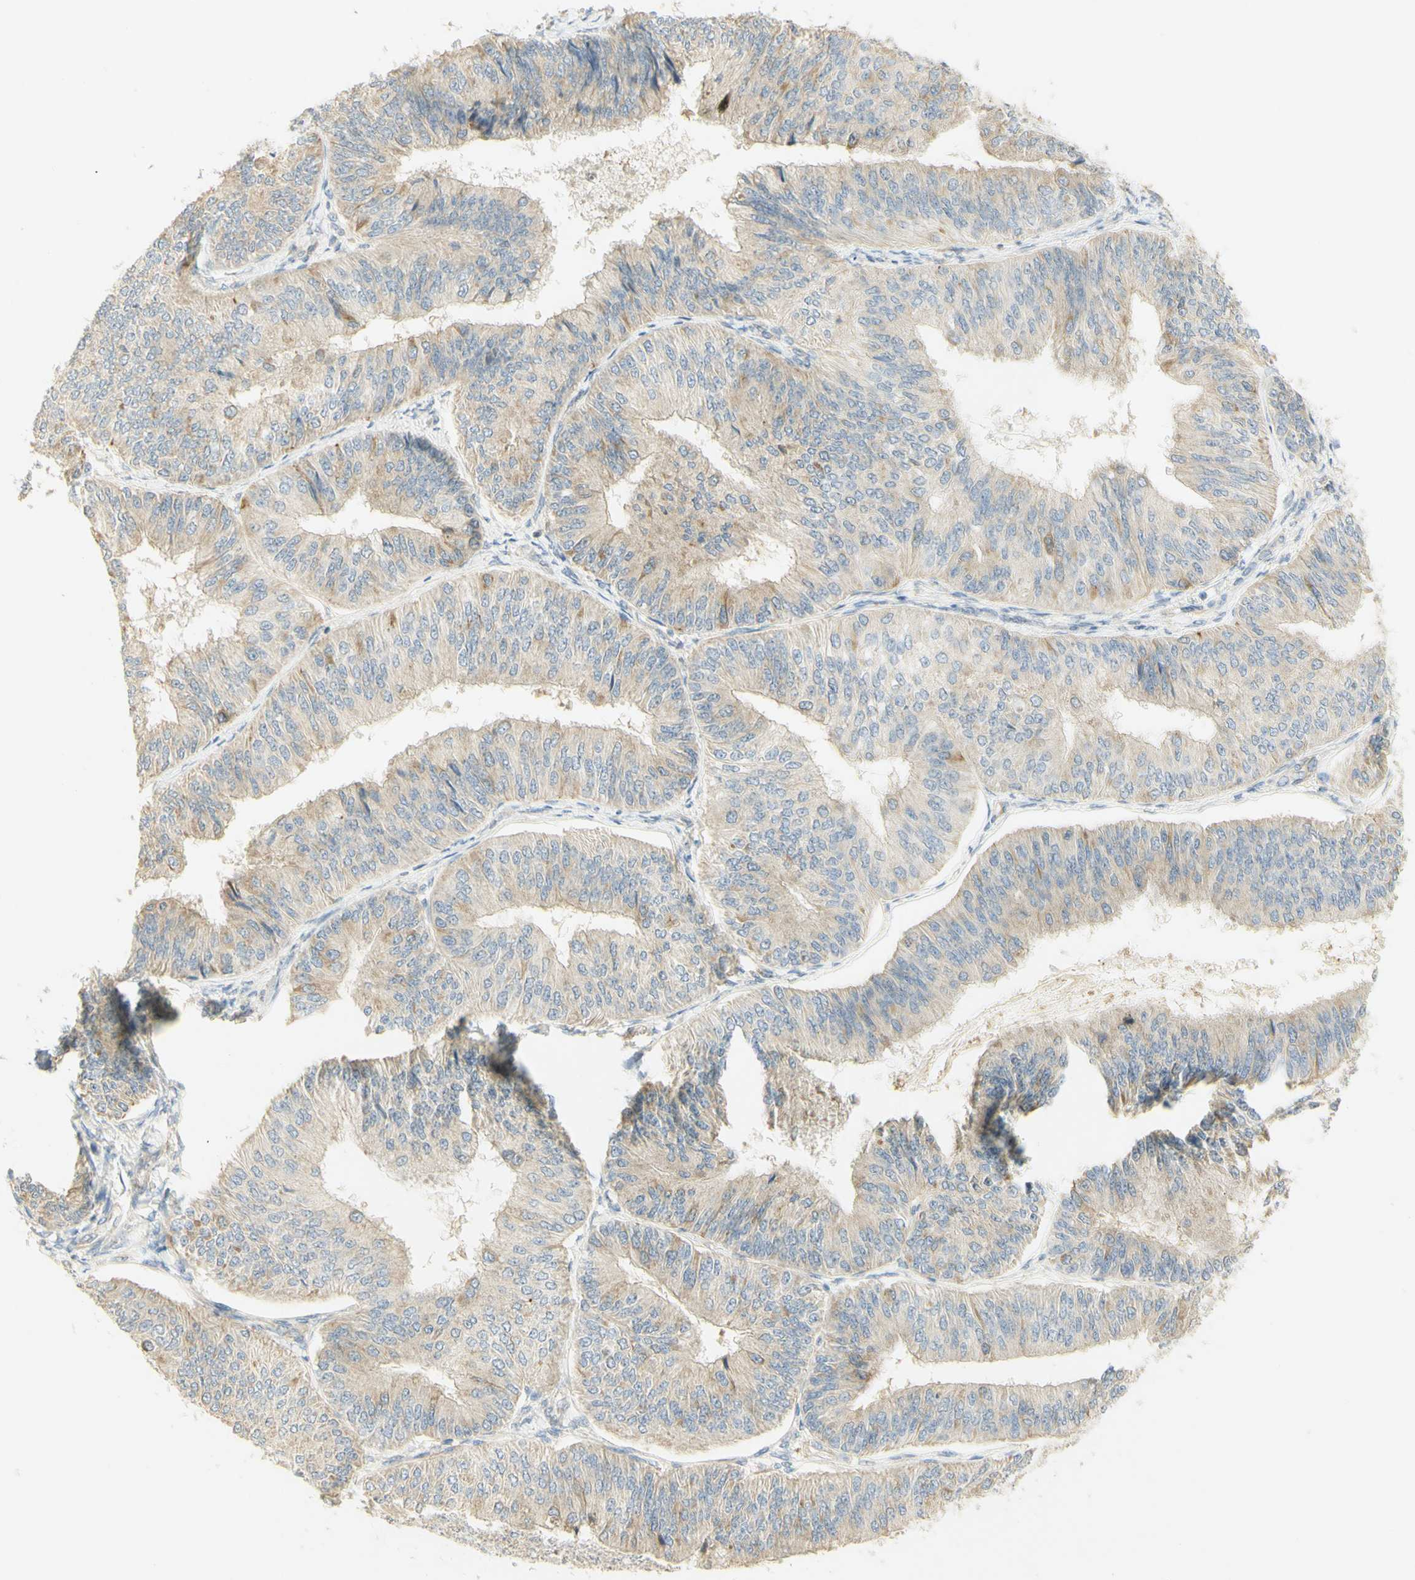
{"staining": {"intensity": "moderate", "quantity": "25%-75%", "location": "cytoplasmic/membranous"}, "tissue": "endometrial cancer", "cell_type": "Tumor cells", "image_type": "cancer", "snomed": [{"axis": "morphology", "description": "Adenocarcinoma, NOS"}, {"axis": "topography", "description": "Endometrium"}], "caption": "Adenocarcinoma (endometrial) stained for a protein shows moderate cytoplasmic/membranous positivity in tumor cells.", "gene": "KIF11", "patient": {"sex": "female", "age": 58}}